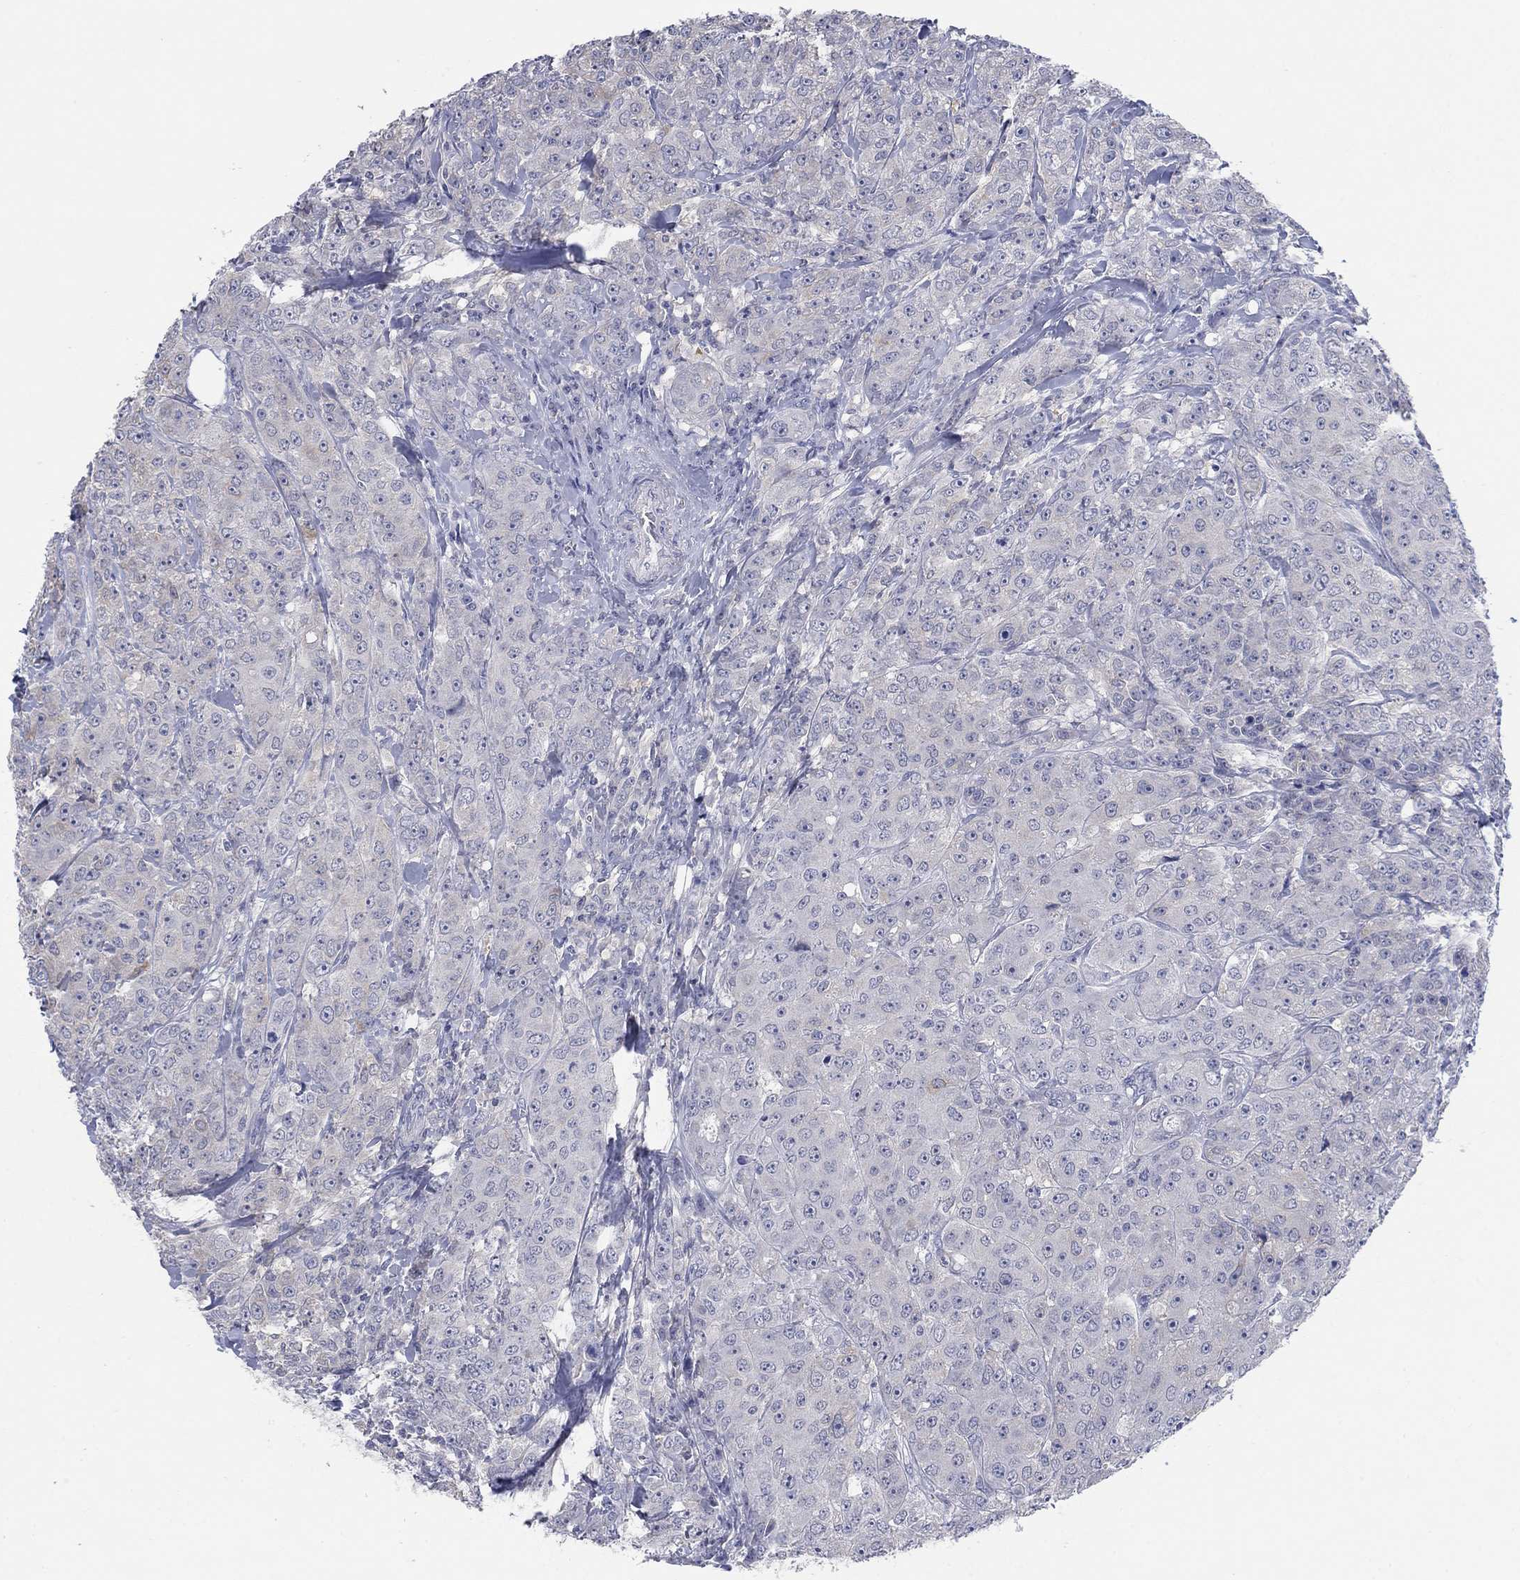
{"staining": {"intensity": "negative", "quantity": "none", "location": "none"}, "tissue": "breast cancer", "cell_type": "Tumor cells", "image_type": "cancer", "snomed": [{"axis": "morphology", "description": "Duct carcinoma"}, {"axis": "topography", "description": "Breast"}], "caption": "Breast cancer stained for a protein using immunohistochemistry (IHC) reveals no positivity tumor cells.", "gene": "FER1L6", "patient": {"sex": "female", "age": 43}}